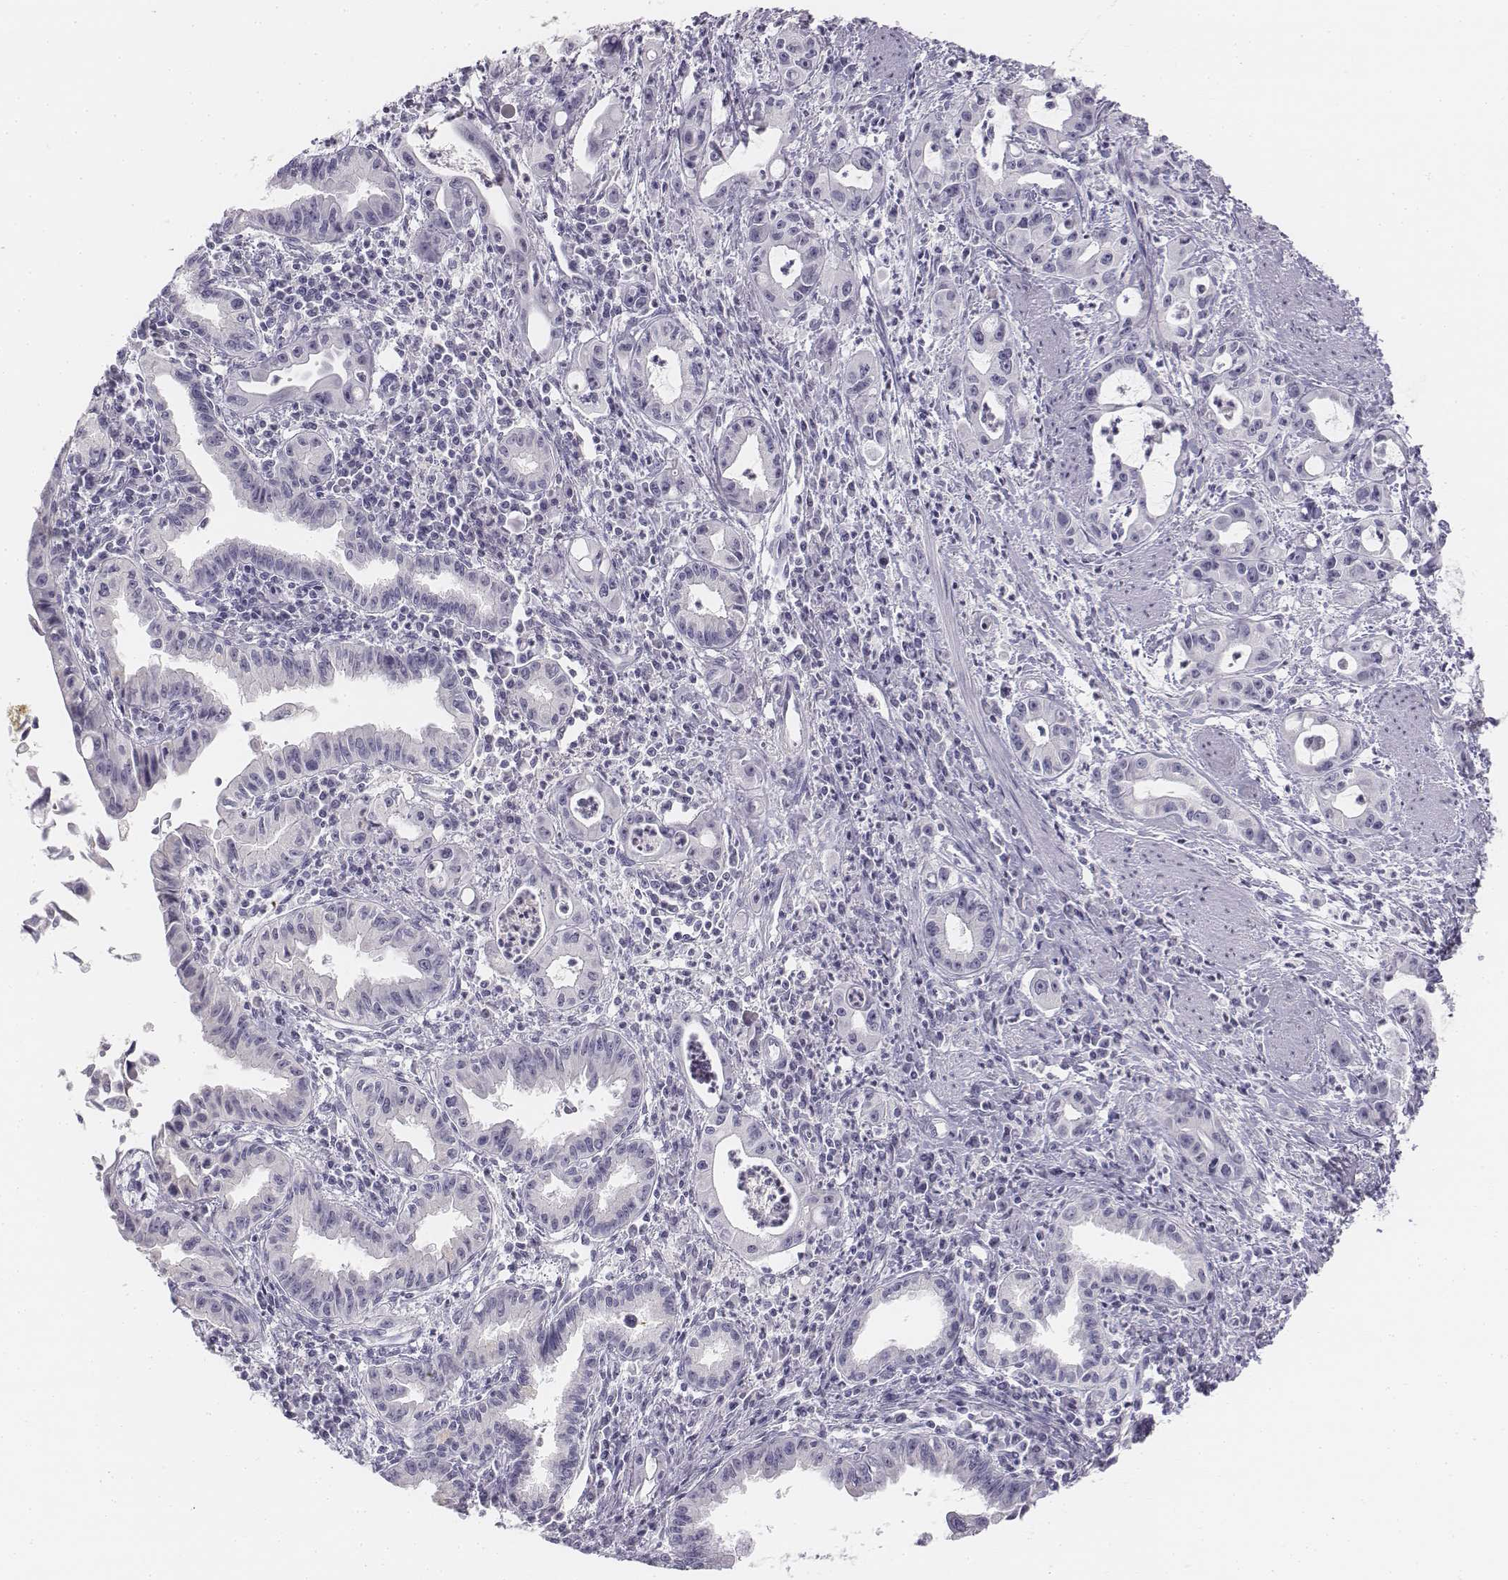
{"staining": {"intensity": "negative", "quantity": "none", "location": "none"}, "tissue": "pancreatic cancer", "cell_type": "Tumor cells", "image_type": "cancer", "snomed": [{"axis": "morphology", "description": "Adenocarcinoma, NOS"}, {"axis": "topography", "description": "Pancreas"}], "caption": "Histopathology image shows no protein expression in tumor cells of pancreatic cancer tissue.", "gene": "UCN2", "patient": {"sex": "male", "age": 72}}